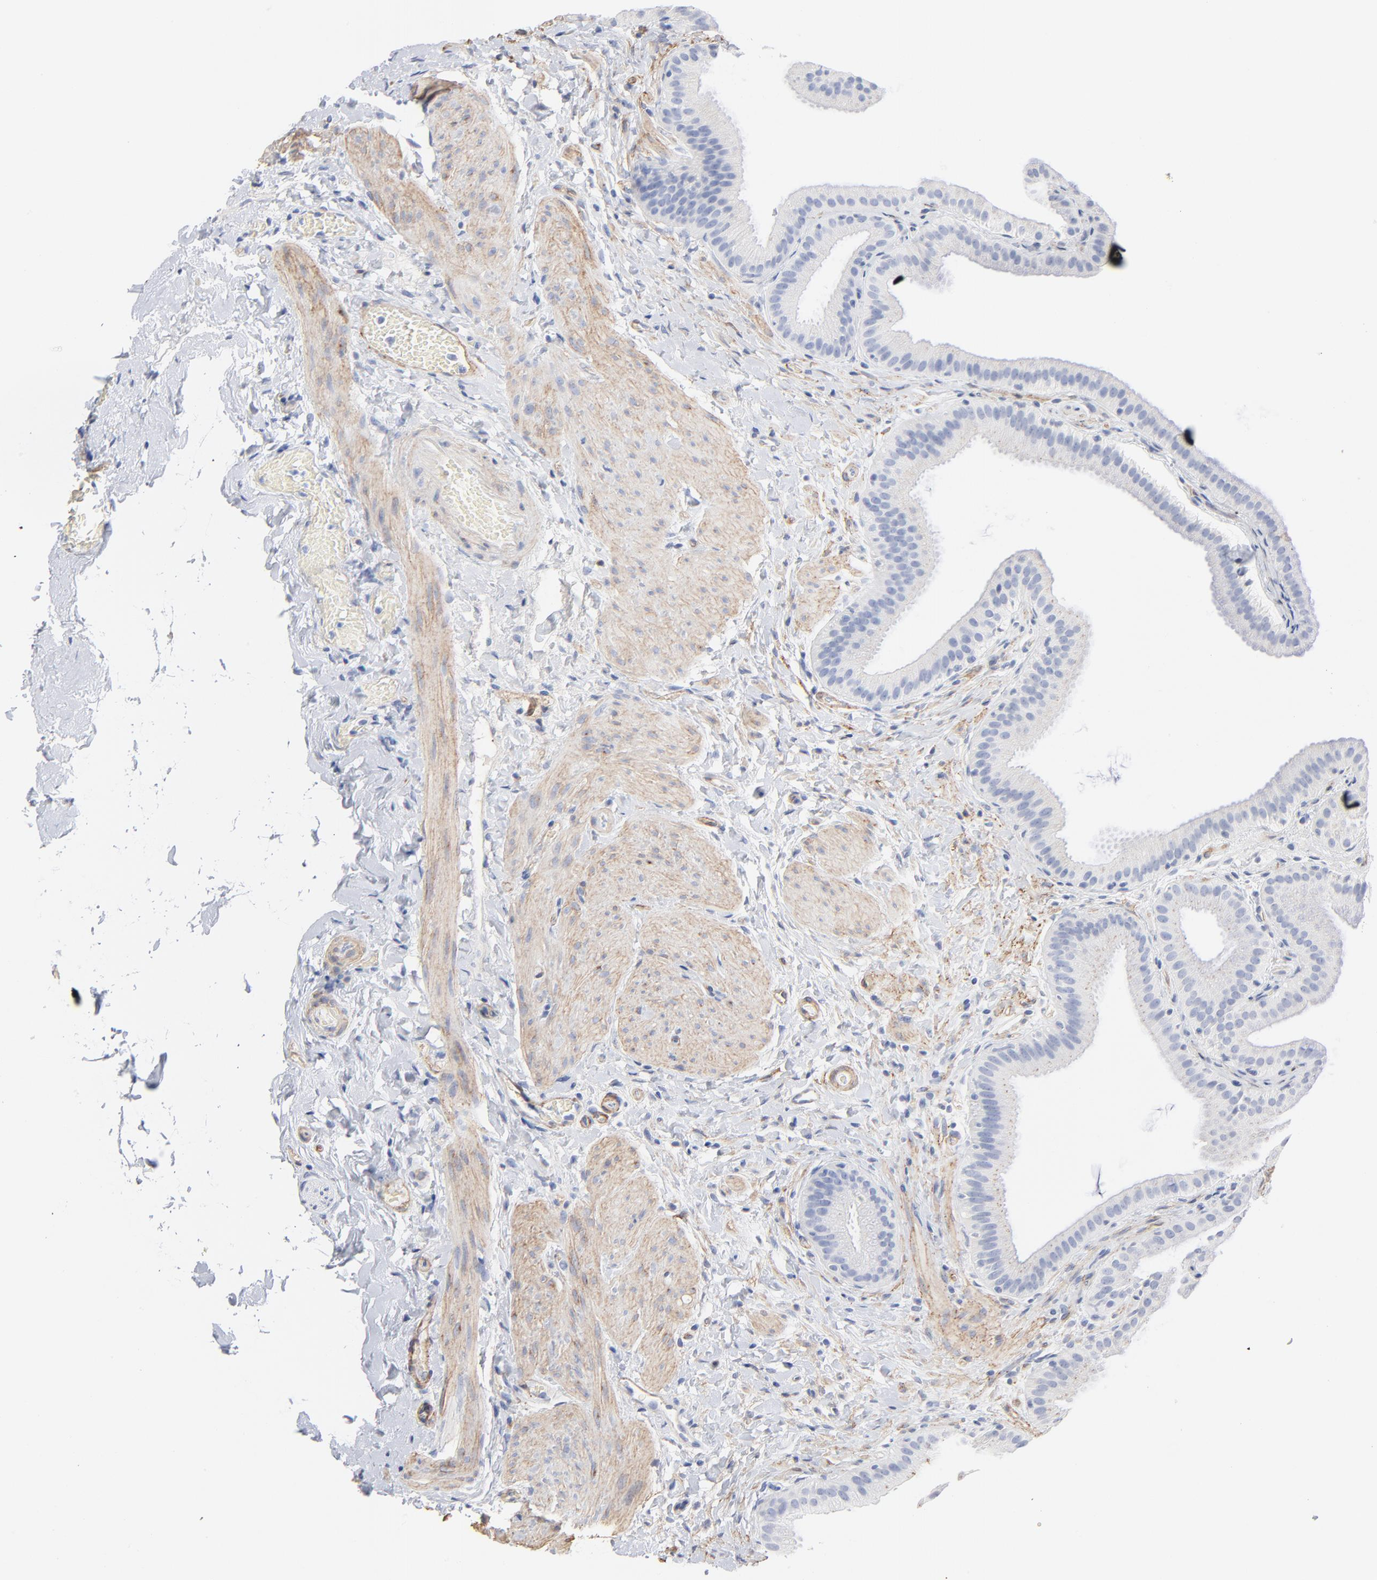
{"staining": {"intensity": "negative", "quantity": "none", "location": "none"}, "tissue": "gallbladder", "cell_type": "Glandular cells", "image_type": "normal", "snomed": [{"axis": "morphology", "description": "Normal tissue, NOS"}, {"axis": "topography", "description": "Gallbladder"}], "caption": "Protein analysis of unremarkable gallbladder reveals no significant staining in glandular cells. (Immunohistochemistry, brightfield microscopy, high magnification).", "gene": "AGTR1", "patient": {"sex": "female", "age": 63}}